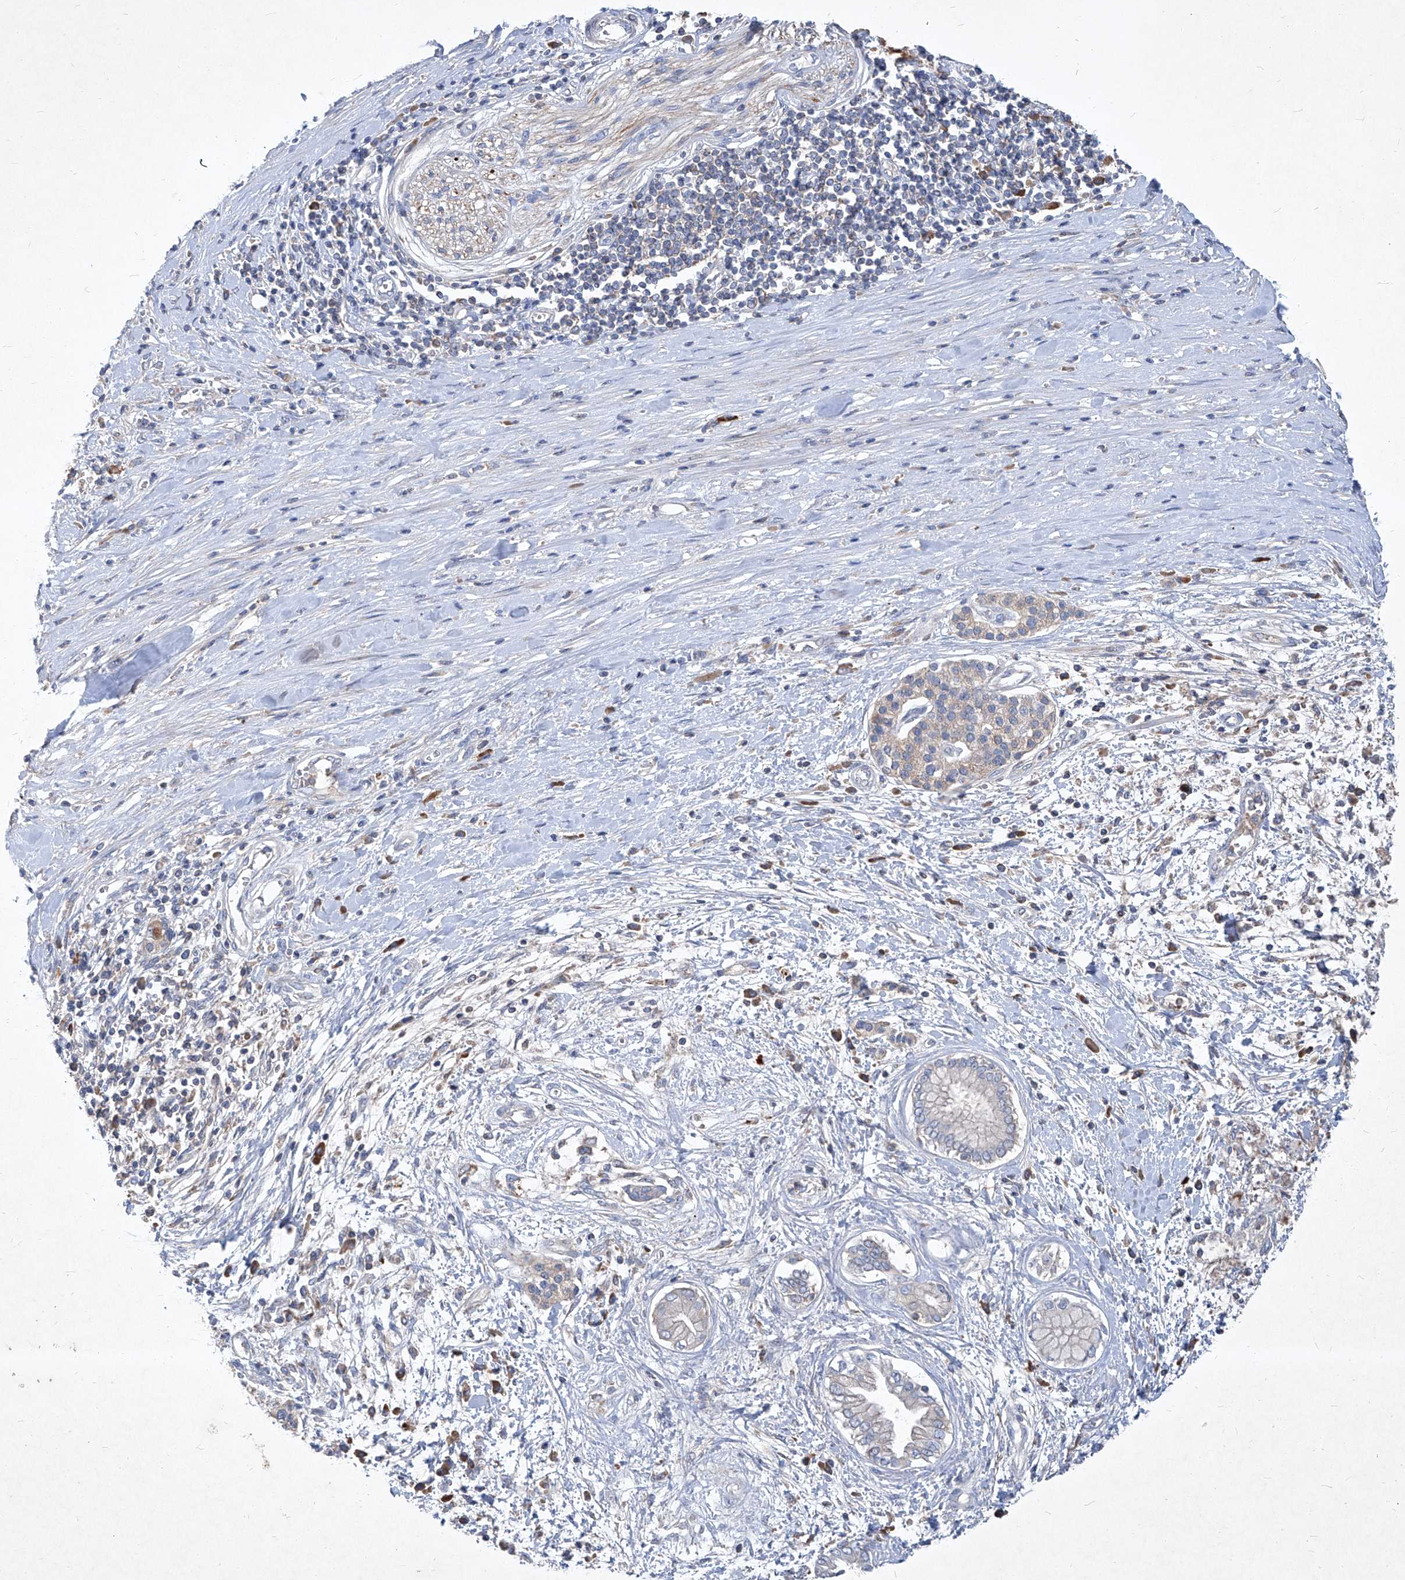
{"staining": {"intensity": "weak", "quantity": "<25%", "location": "cytoplasmic/membranous"}, "tissue": "pancreatic cancer", "cell_type": "Tumor cells", "image_type": "cancer", "snomed": [{"axis": "morphology", "description": "Adenocarcinoma, NOS"}, {"axis": "topography", "description": "Pancreas"}], "caption": "This histopathology image is of pancreatic cancer stained with immunohistochemistry (IHC) to label a protein in brown with the nuclei are counter-stained blue. There is no positivity in tumor cells.", "gene": "EPHA8", "patient": {"sex": "male", "age": 58}}